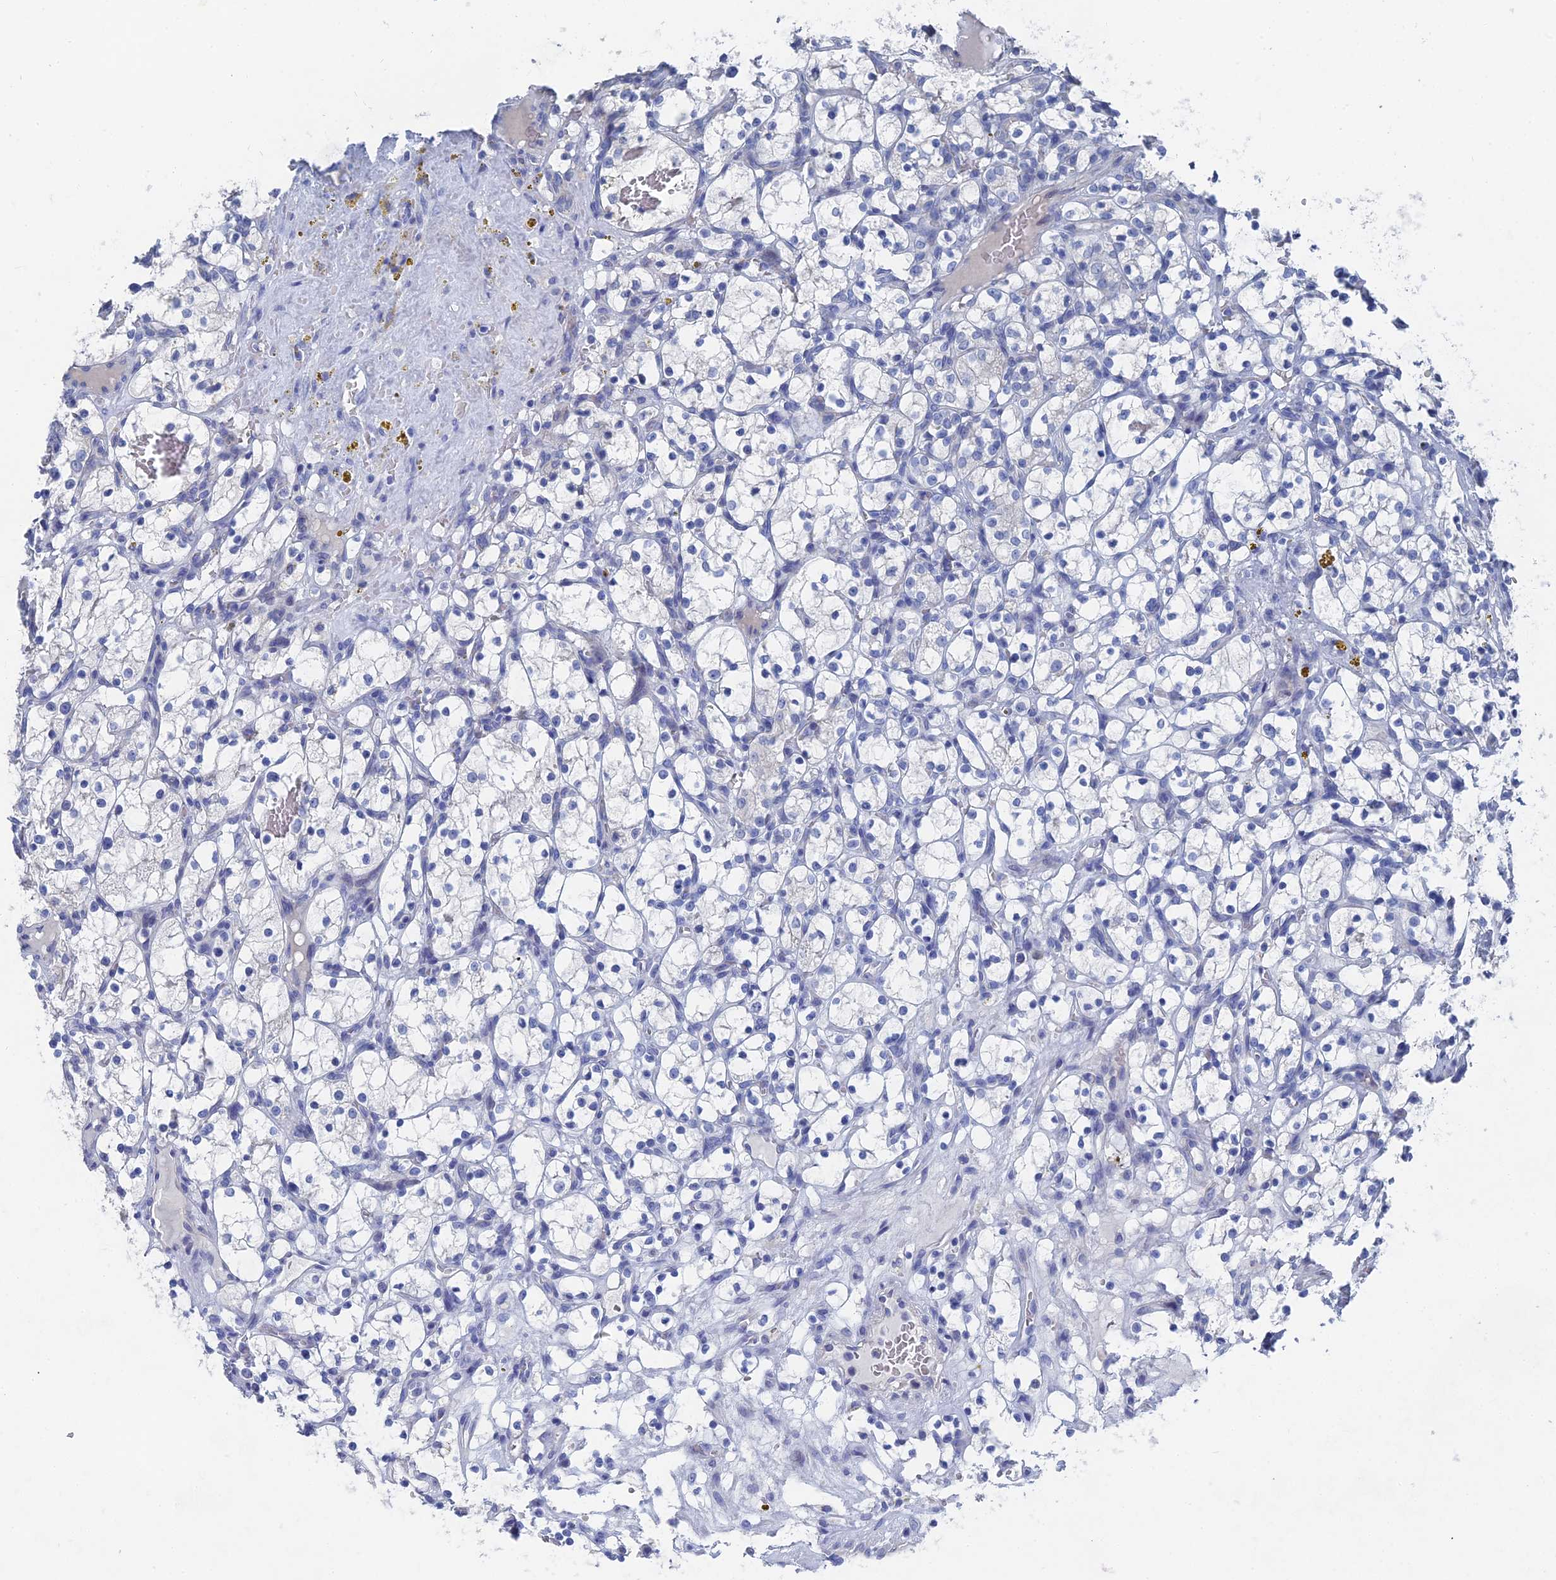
{"staining": {"intensity": "negative", "quantity": "none", "location": "none"}, "tissue": "renal cancer", "cell_type": "Tumor cells", "image_type": "cancer", "snomed": [{"axis": "morphology", "description": "Adenocarcinoma, NOS"}, {"axis": "topography", "description": "Kidney"}], "caption": "An image of human renal cancer (adenocarcinoma) is negative for staining in tumor cells.", "gene": "GFAP", "patient": {"sex": "female", "age": 69}}